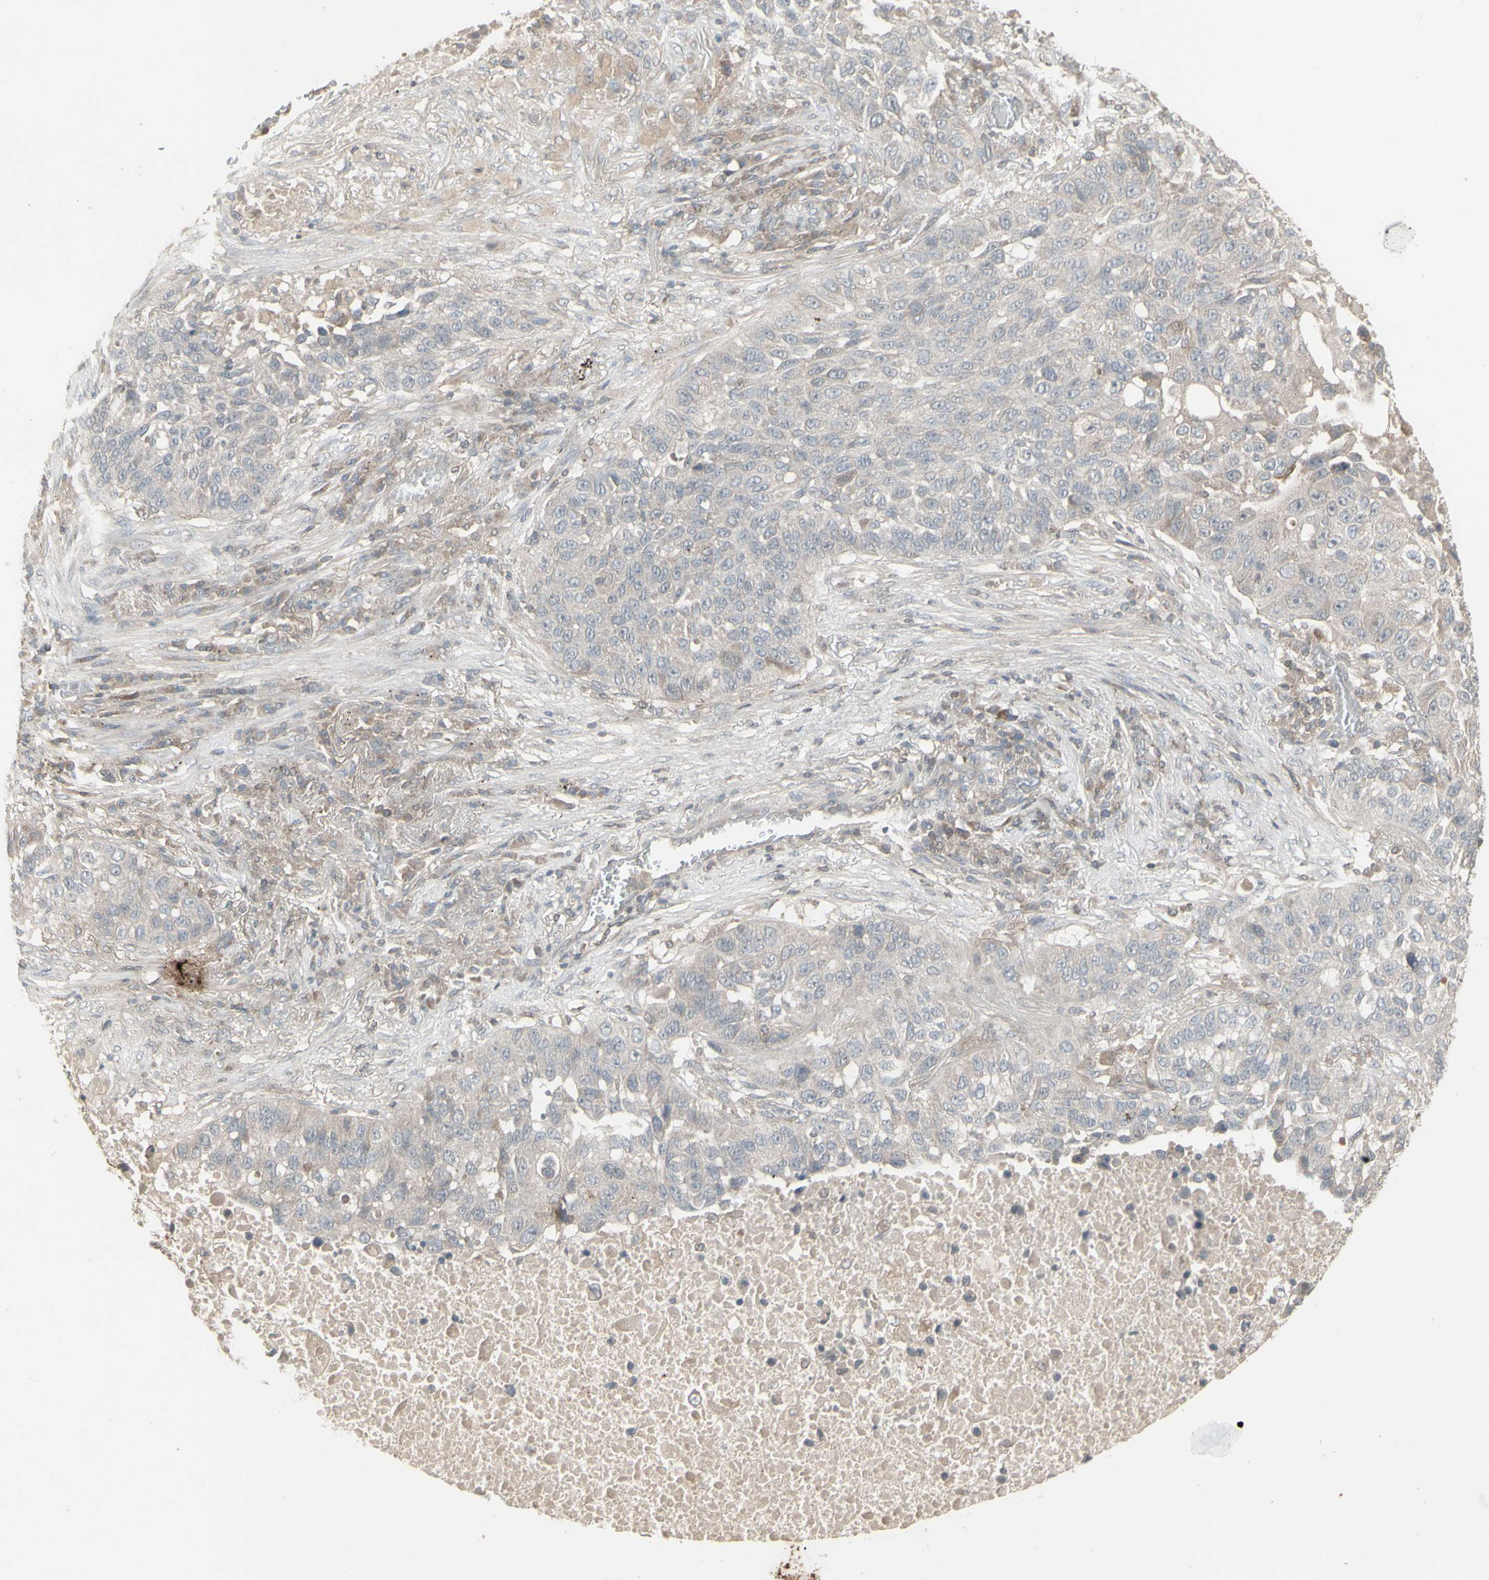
{"staining": {"intensity": "negative", "quantity": "none", "location": "none"}, "tissue": "lung cancer", "cell_type": "Tumor cells", "image_type": "cancer", "snomed": [{"axis": "morphology", "description": "Squamous cell carcinoma, NOS"}, {"axis": "topography", "description": "Lung"}], "caption": "Immunohistochemistry photomicrograph of neoplastic tissue: lung squamous cell carcinoma stained with DAB (3,3'-diaminobenzidine) shows no significant protein staining in tumor cells. (DAB (3,3'-diaminobenzidine) immunohistochemistry, high magnification).", "gene": "CSK", "patient": {"sex": "male", "age": 57}}